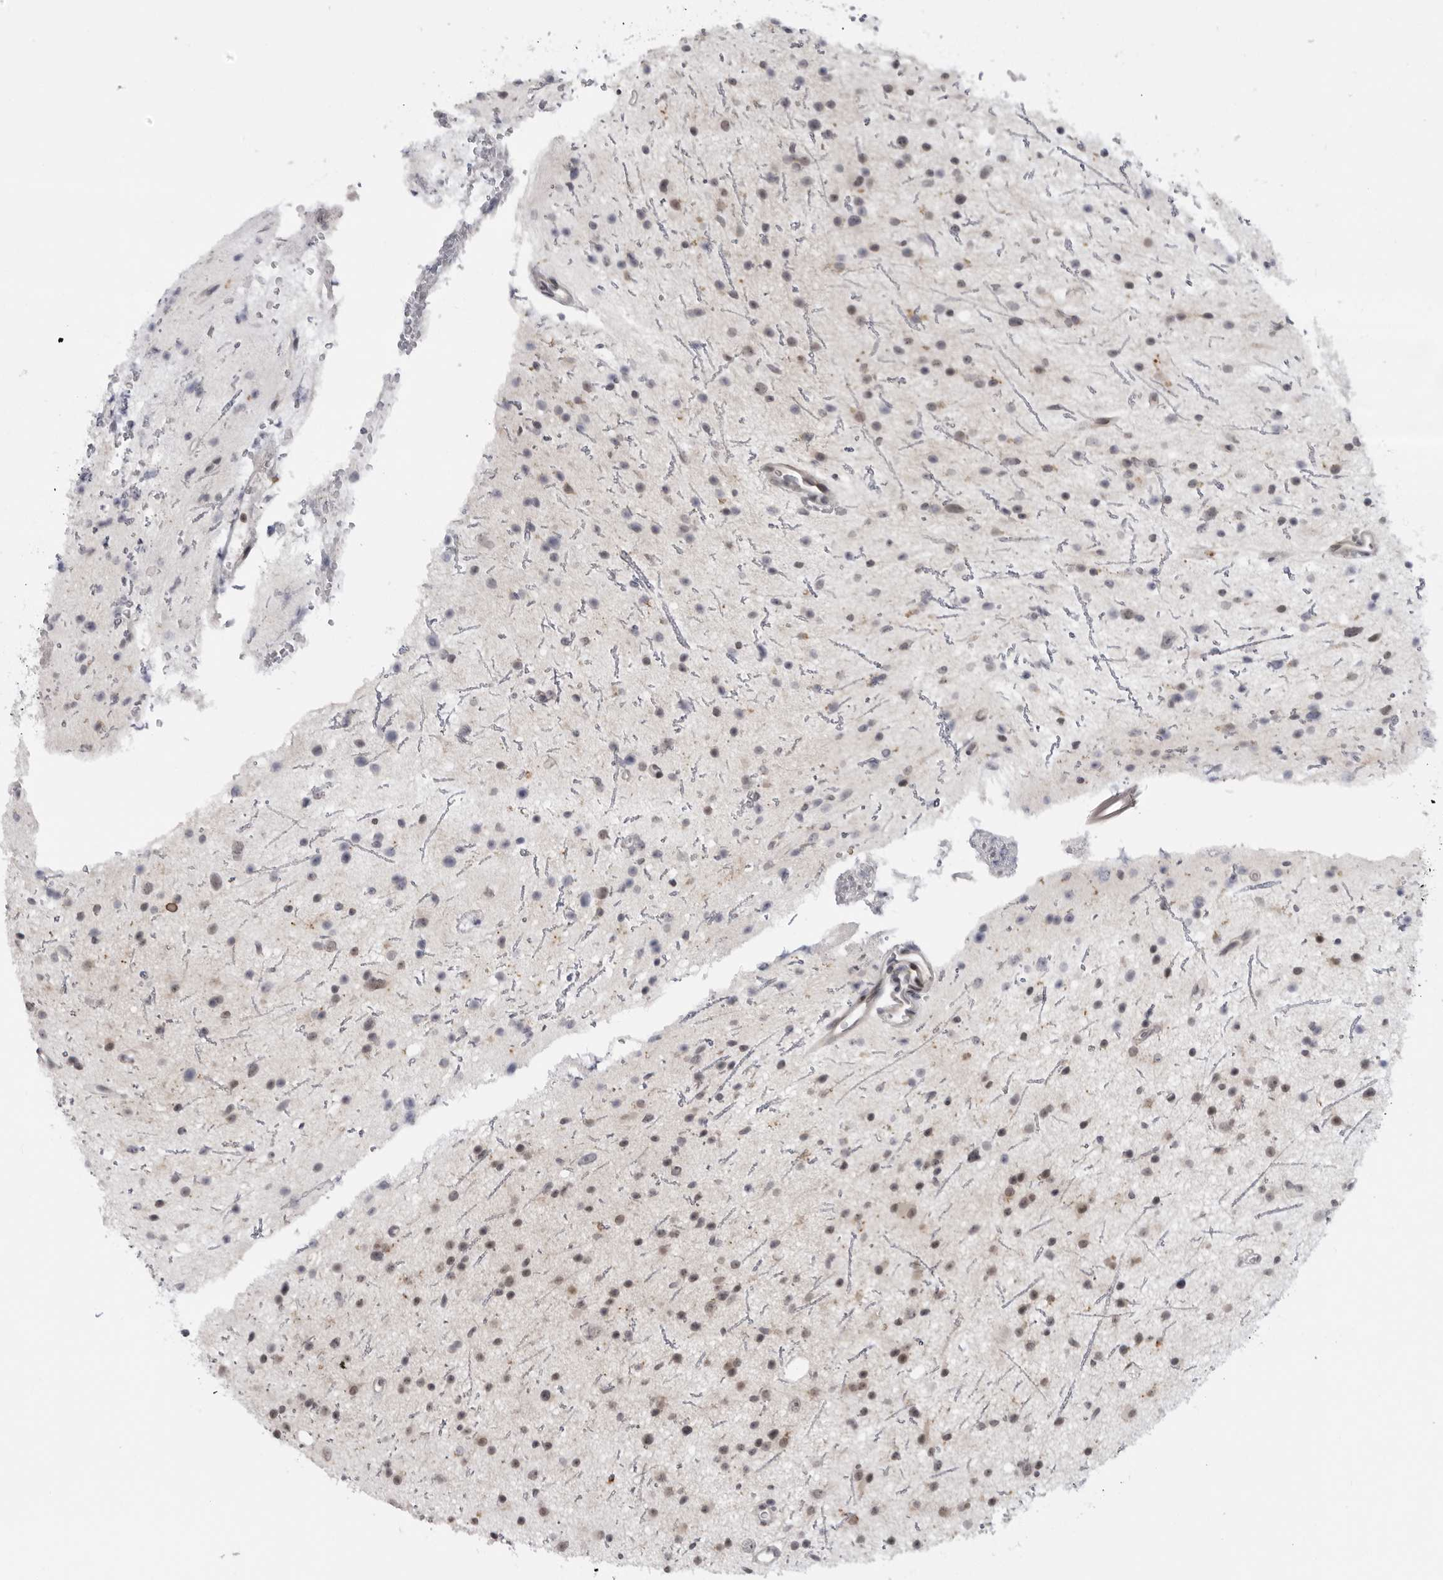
{"staining": {"intensity": "weak", "quantity": ">75%", "location": "nuclear"}, "tissue": "glioma", "cell_type": "Tumor cells", "image_type": "cancer", "snomed": [{"axis": "morphology", "description": "Glioma, malignant, Low grade"}, {"axis": "topography", "description": "Cerebral cortex"}], "caption": "This micrograph demonstrates IHC staining of malignant glioma (low-grade), with low weak nuclear positivity in approximately >75% of tumor cells.", "gene": "ALPK2", "patient": {"sex": "female", "age": 39}}